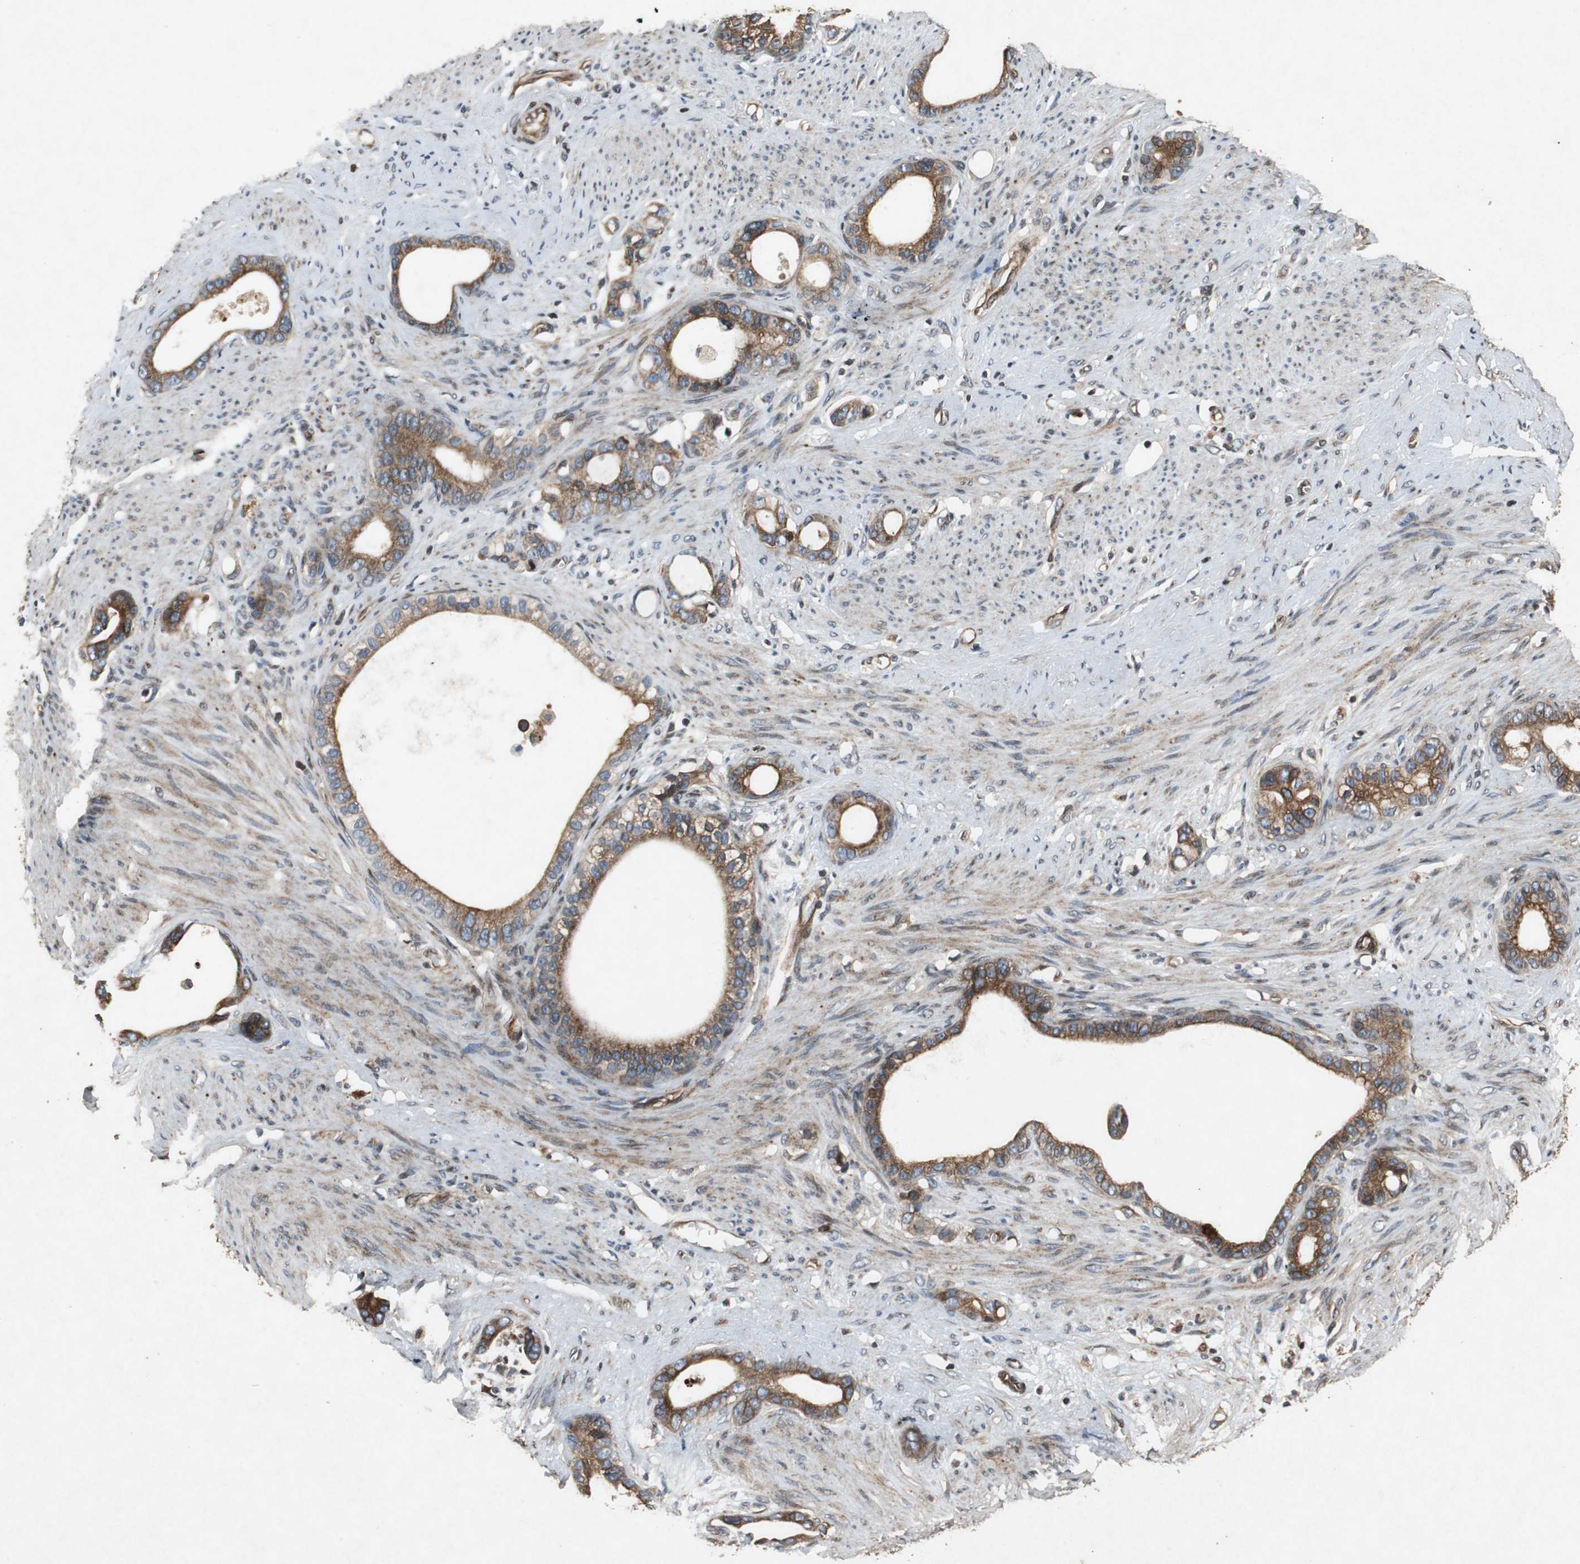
{"staining": {"intensity": "moderate", "quantity": ">75%", "location": "cytoplasmic/membranous"}, "tissue": "stomach cancer", "cell_type": "Tumor cells", "image_type": "cancer", "snomed": [{"axis": "morphology", "description": "Adenocarcinoma, NOS"}, {"axis": "topography", "description": "Stomach"}], "caption": "This histopathology image reveals stomach cancer (adenocarcinoma) stained with immunohistochemistry to label a protein in brown. The cytoplasmic/membranous of tumor cells show moderate positivity for the protein. Nuclei are counter-stained blue.", "gene": "TUBA4A", "patient": {"sex": "female", "age": 75}}